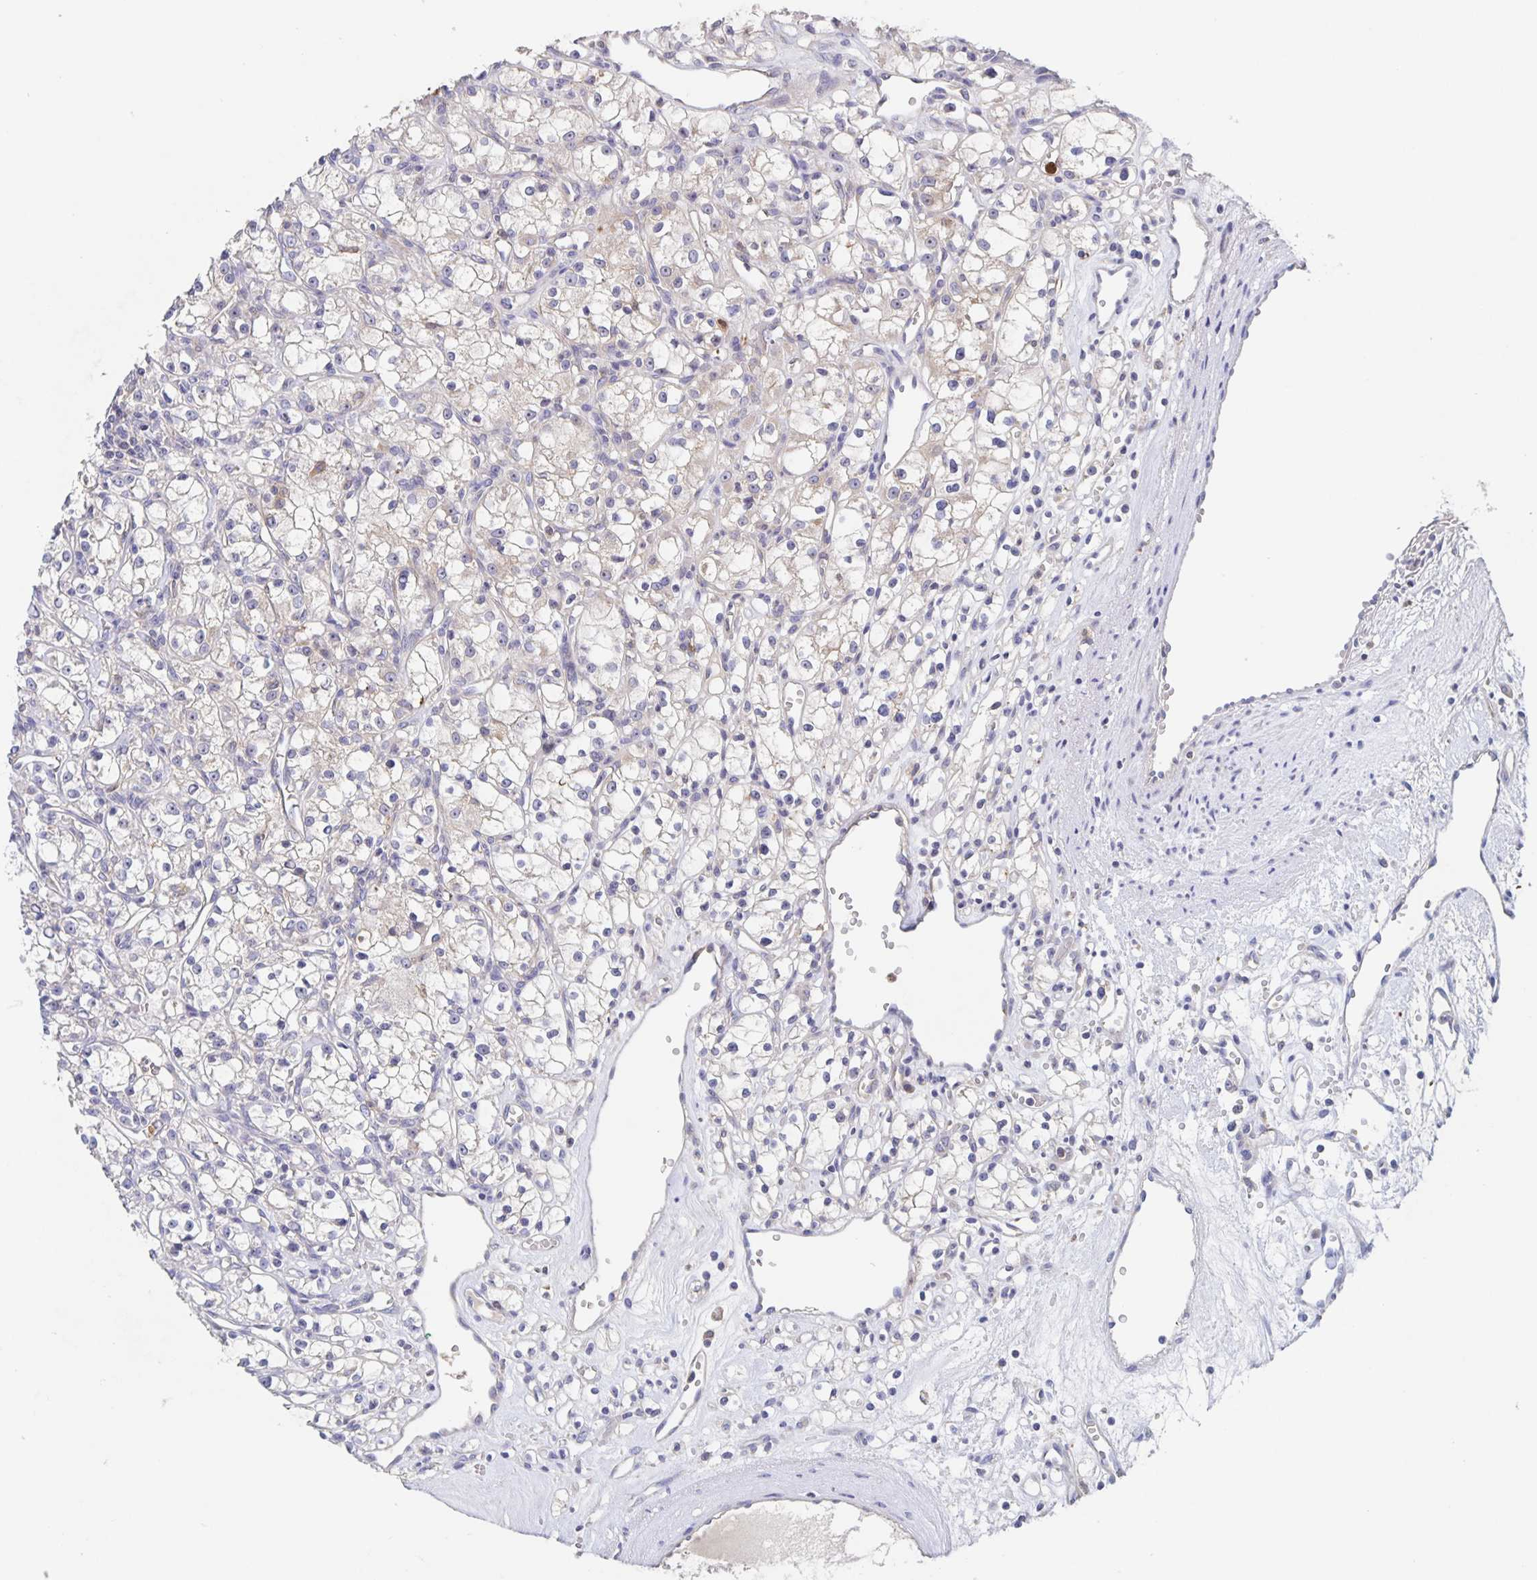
{"staining": {"intensity": "negative", "quantity": "none", "location": "none"}, "tissue": "renal cancer", "cell_type": "Tumor cells", "image_type": "cancer", "snomed": [{"axis": "morphology", "description": "Adenocarcinoma, NOS"}, {"axis": "topography", "description": "Kidney"}], "caption": "IHC of human adenocarcinoma (renal) displays no staining in tumor cells.", "gene": "CDC42BPG", "patient": {"sex": "female", "age": 59}}